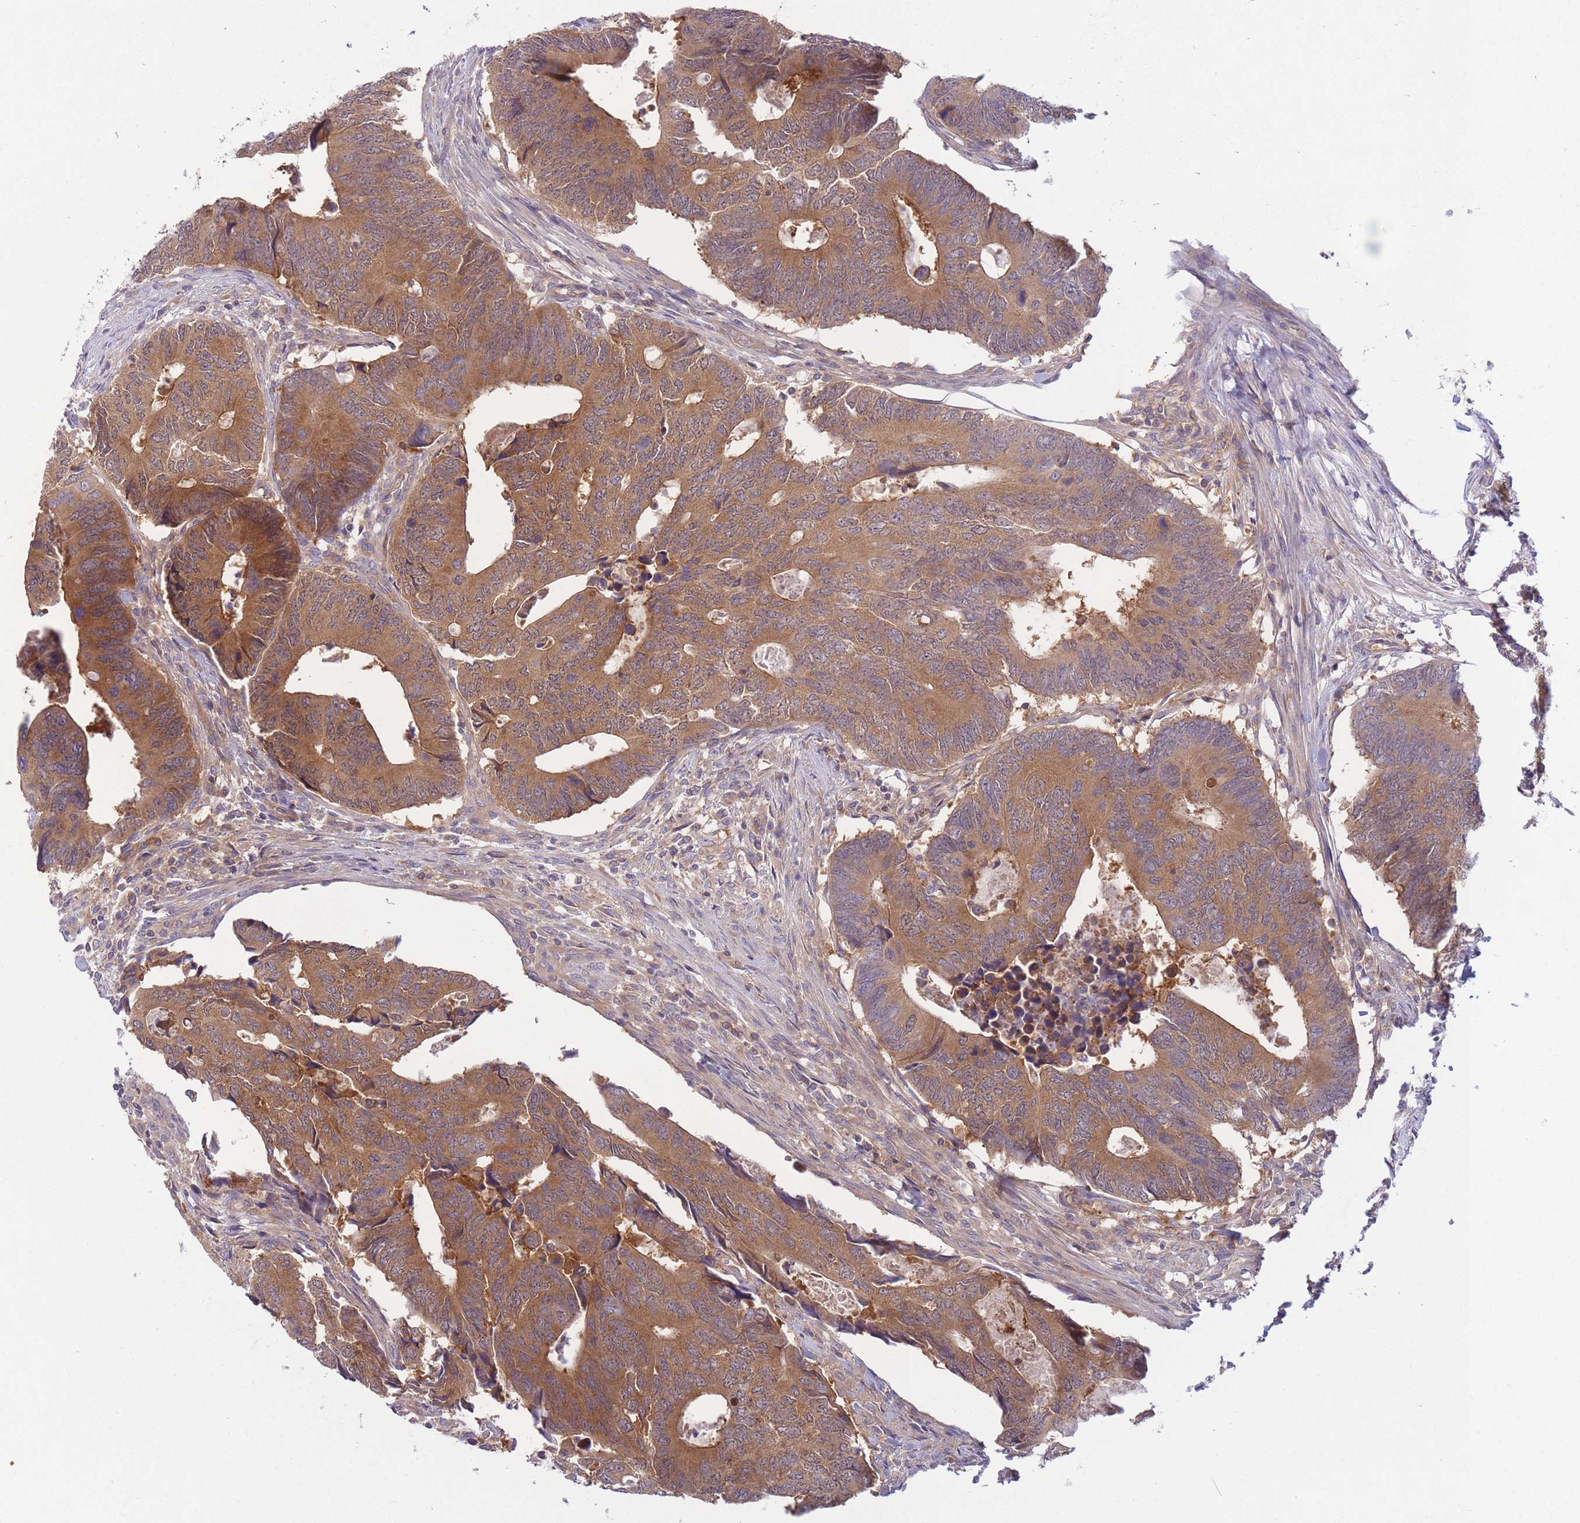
{"staining": {"intensity": "moderate", "quantity": ">75%", "location": "cytoplasmic/membranous"}, "tissue": "colorectal cancer", "cell_type": "Tumor cells", "image_type": "cancer", "snomed": [{"axis": "morphology", "description": "Adenocarcinoma, NOS"}, {"axis": "topography", "description": "Colon"}], "caption": "Protein staining of colorectal cancer tissue reveals moderate cytoplasmic/membranous expression in approximately >75% of tumor cells. The staining was performed using DAB, with brown indicating positive protein expression. Nuclei are stained blue with hematoxylin.", "gene": "PFDN6", "patient": {"sex": "male", "age": 87}}